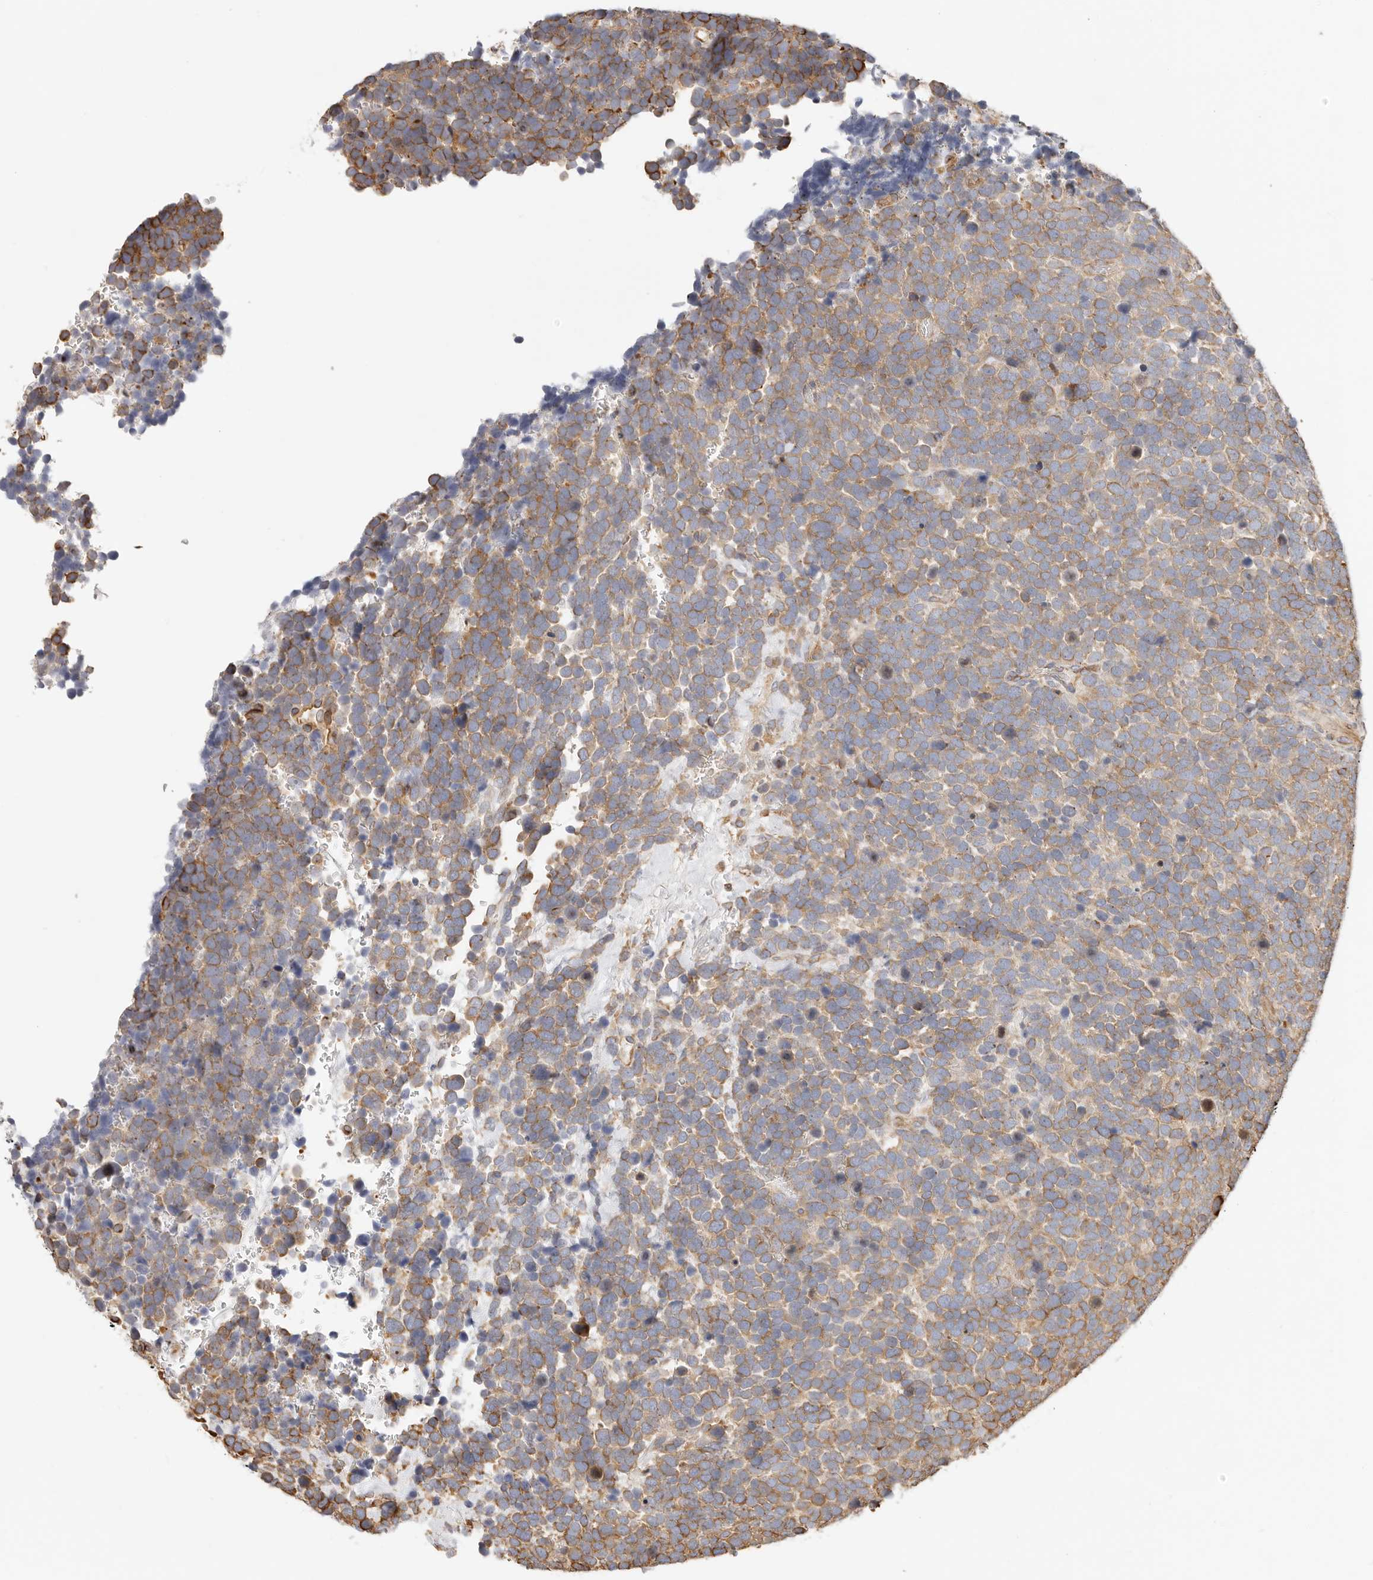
{"staining": {"intensity": "moderate", "quantity": ">75%", "location": "cytoplasmic/membranous"}, "tissue": "urothelial cancer", "cell_type": "Tumor cells", "image_type": "cancer", "snomed": [{"axis": "morphology", "description": "Urothelial carcinoma, High grade"}, {"axis": "topography", "description": "Urinary bladder"}], "caption": "An image of urothelial cancer stained for a protein exhibits moderate cytoplasmic/membranous brown staining in tumor cells.", "gene": "DTNBP1", "patient": {"sex": "female", "age": 82}}